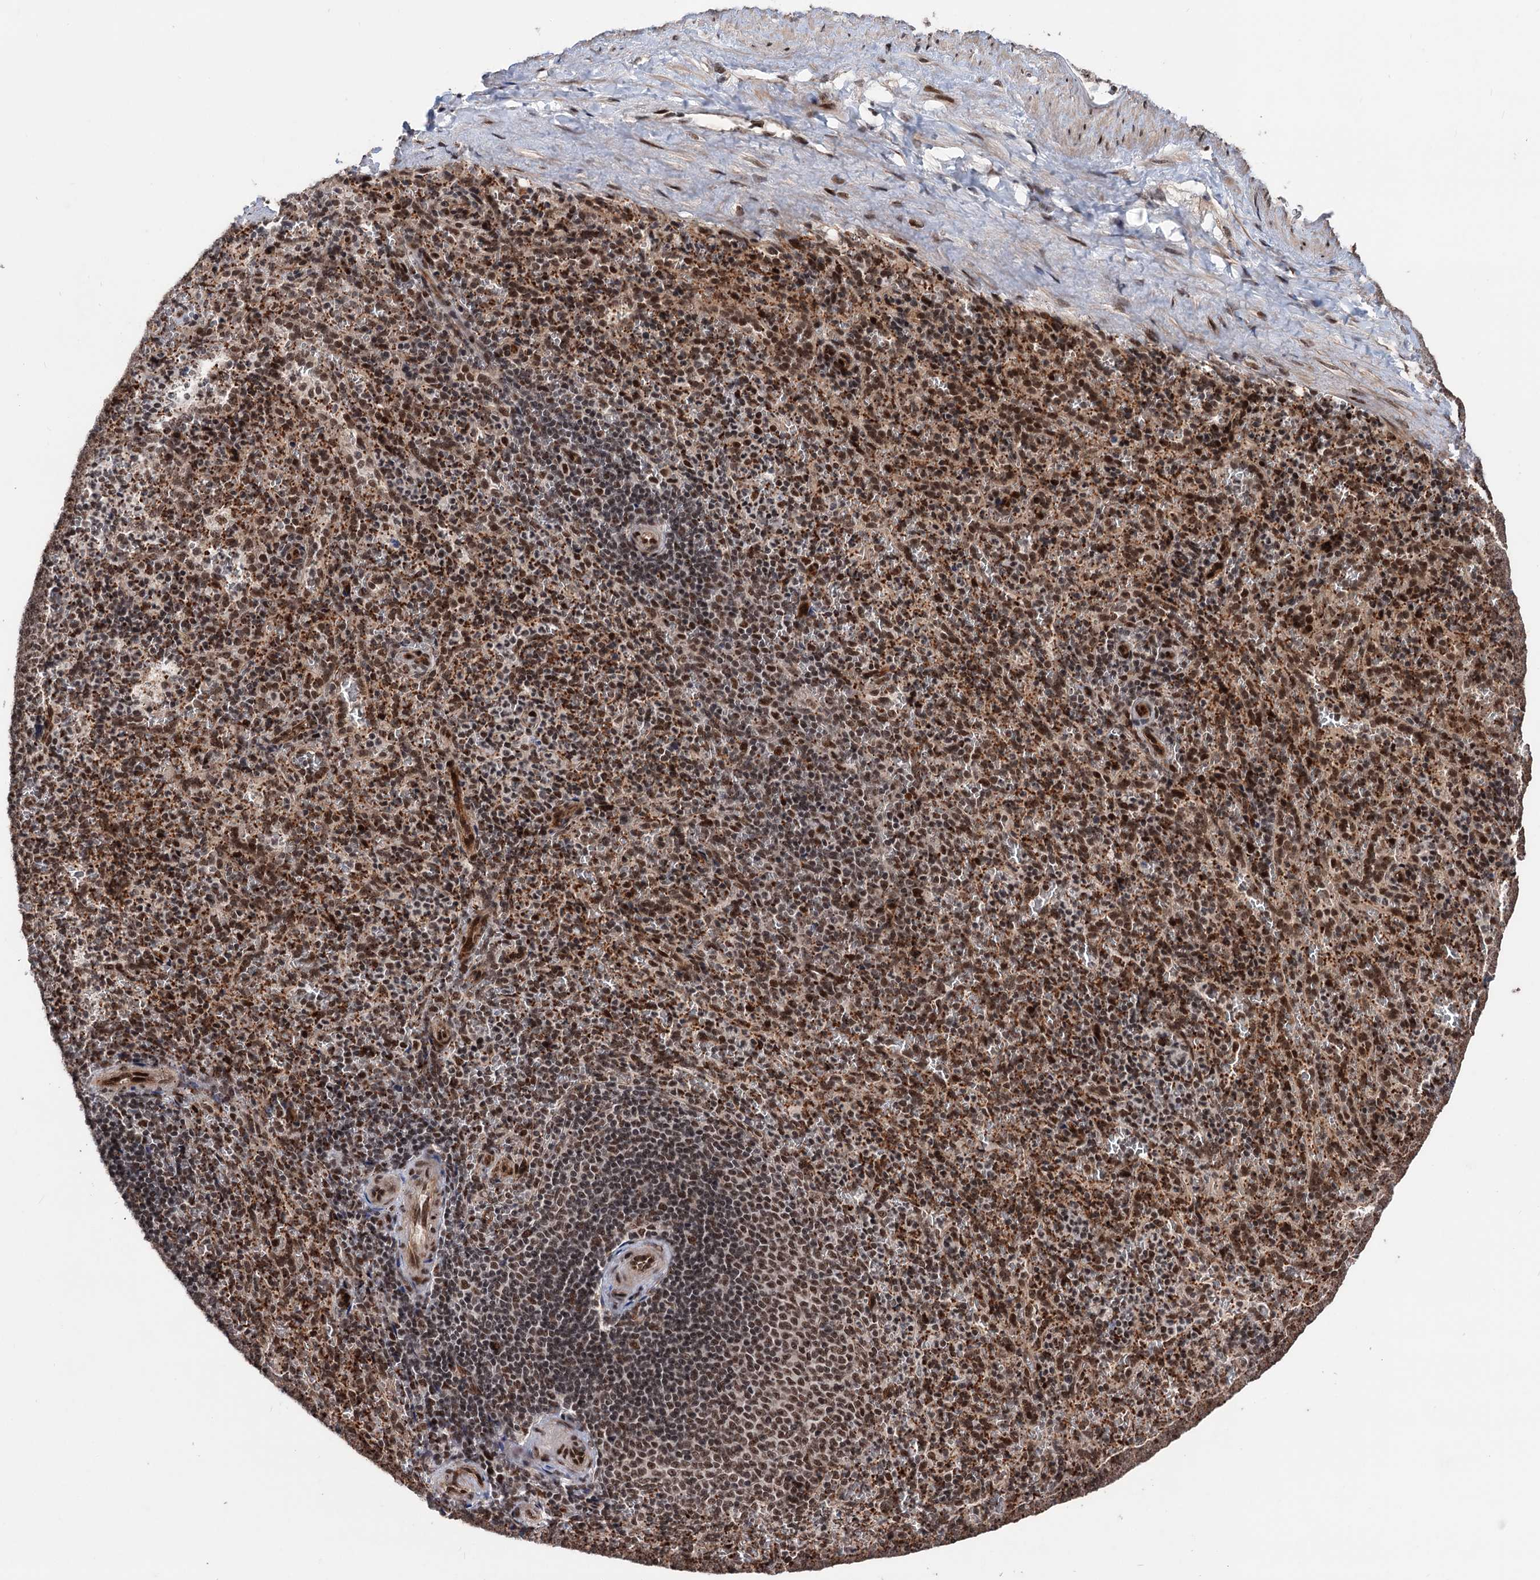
{"staining": {"intensity": "strong", "quantity": "25%-75%", "location": "cytoplasmic/membranous,nuclear"}, "tissue": "spleen", "cell_type": "Cells in red pulp", "image_type": "normal", "snomed": [{"axis": "morphology", "description": "Normal tissue, NOS"}, {"axis": "topography", "description": "Spleen"}], "caption": "A brown stain labels strong cytoplasmic/membranous,nuclear expression of a protein in cells in red pulp of unremarkable human spleen. The protein of interest is shown in brown color, while the nuclei are stained blue.", "gene": "MAML1", "patient": {"sex": "female", "age": 21}}